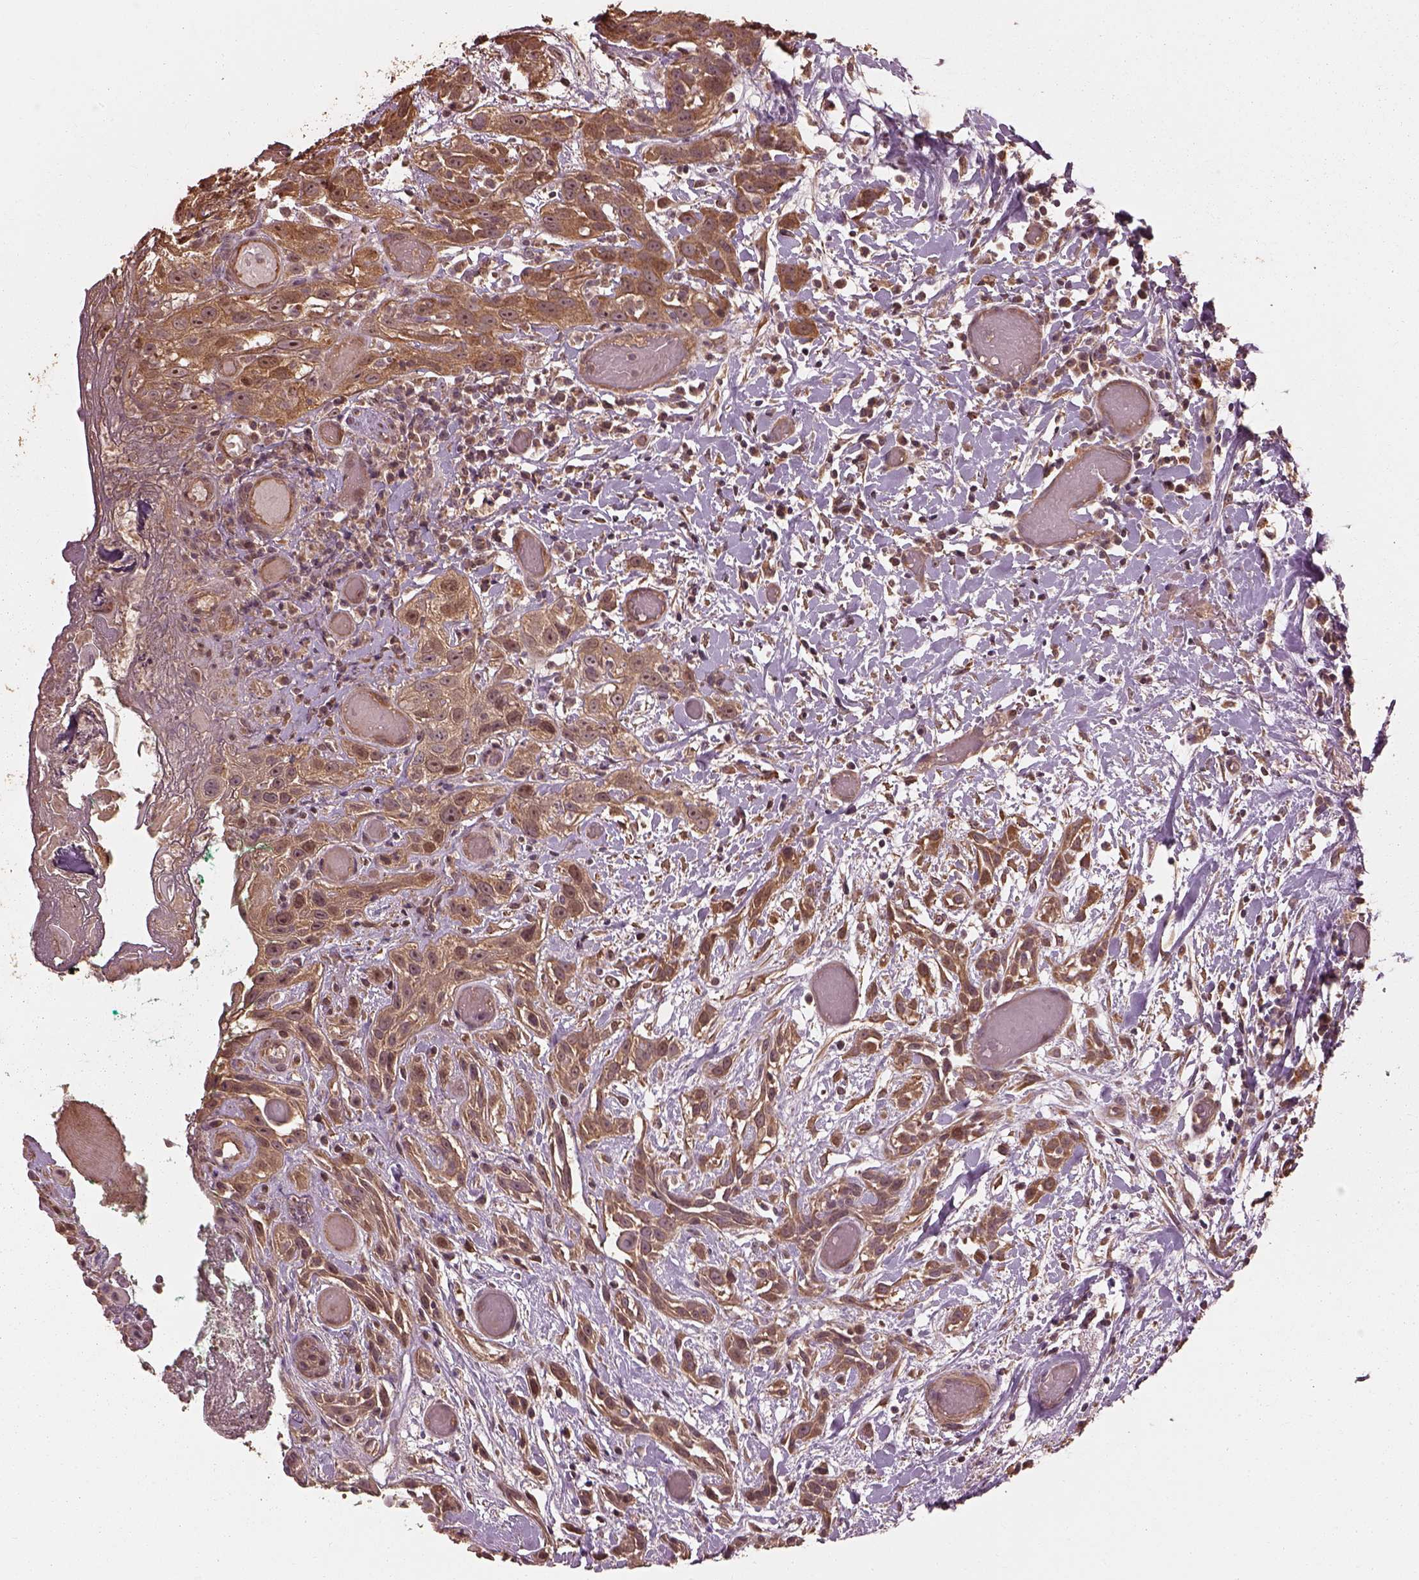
{"staining": {"intensity": "moderate", "quantity": ">75%", "location": "cytoplasmic/membranous"}, "tissue": "head and neck cancer", "cell_type": "Tumor cells", "image_type": "cancer", "snomed": [{"axis": "morphology", "description": "Normal tissue, NOS"}, {"axis": "morphology", "description": "Squamous cell carcinoma, NOS"}, {"axis": "topography", "description": "Oral tissue"}, {"axis": "topography", "description": "Salivary gland"}, {"axis": "topography", "description": "Head-Neck"}], "caption": "High-magnification brightfield microscopy of head and neck cancer (squamous cell carcinoma) stained with DAB (brown) and counterstained with hematoxylin (blue). tumor cells exhibit moderate cytoplasmic/membranous staining is appreciated in about>75% of cells.", "gene": "METTL4", "patient": {"sex": "female", "age": 62}}